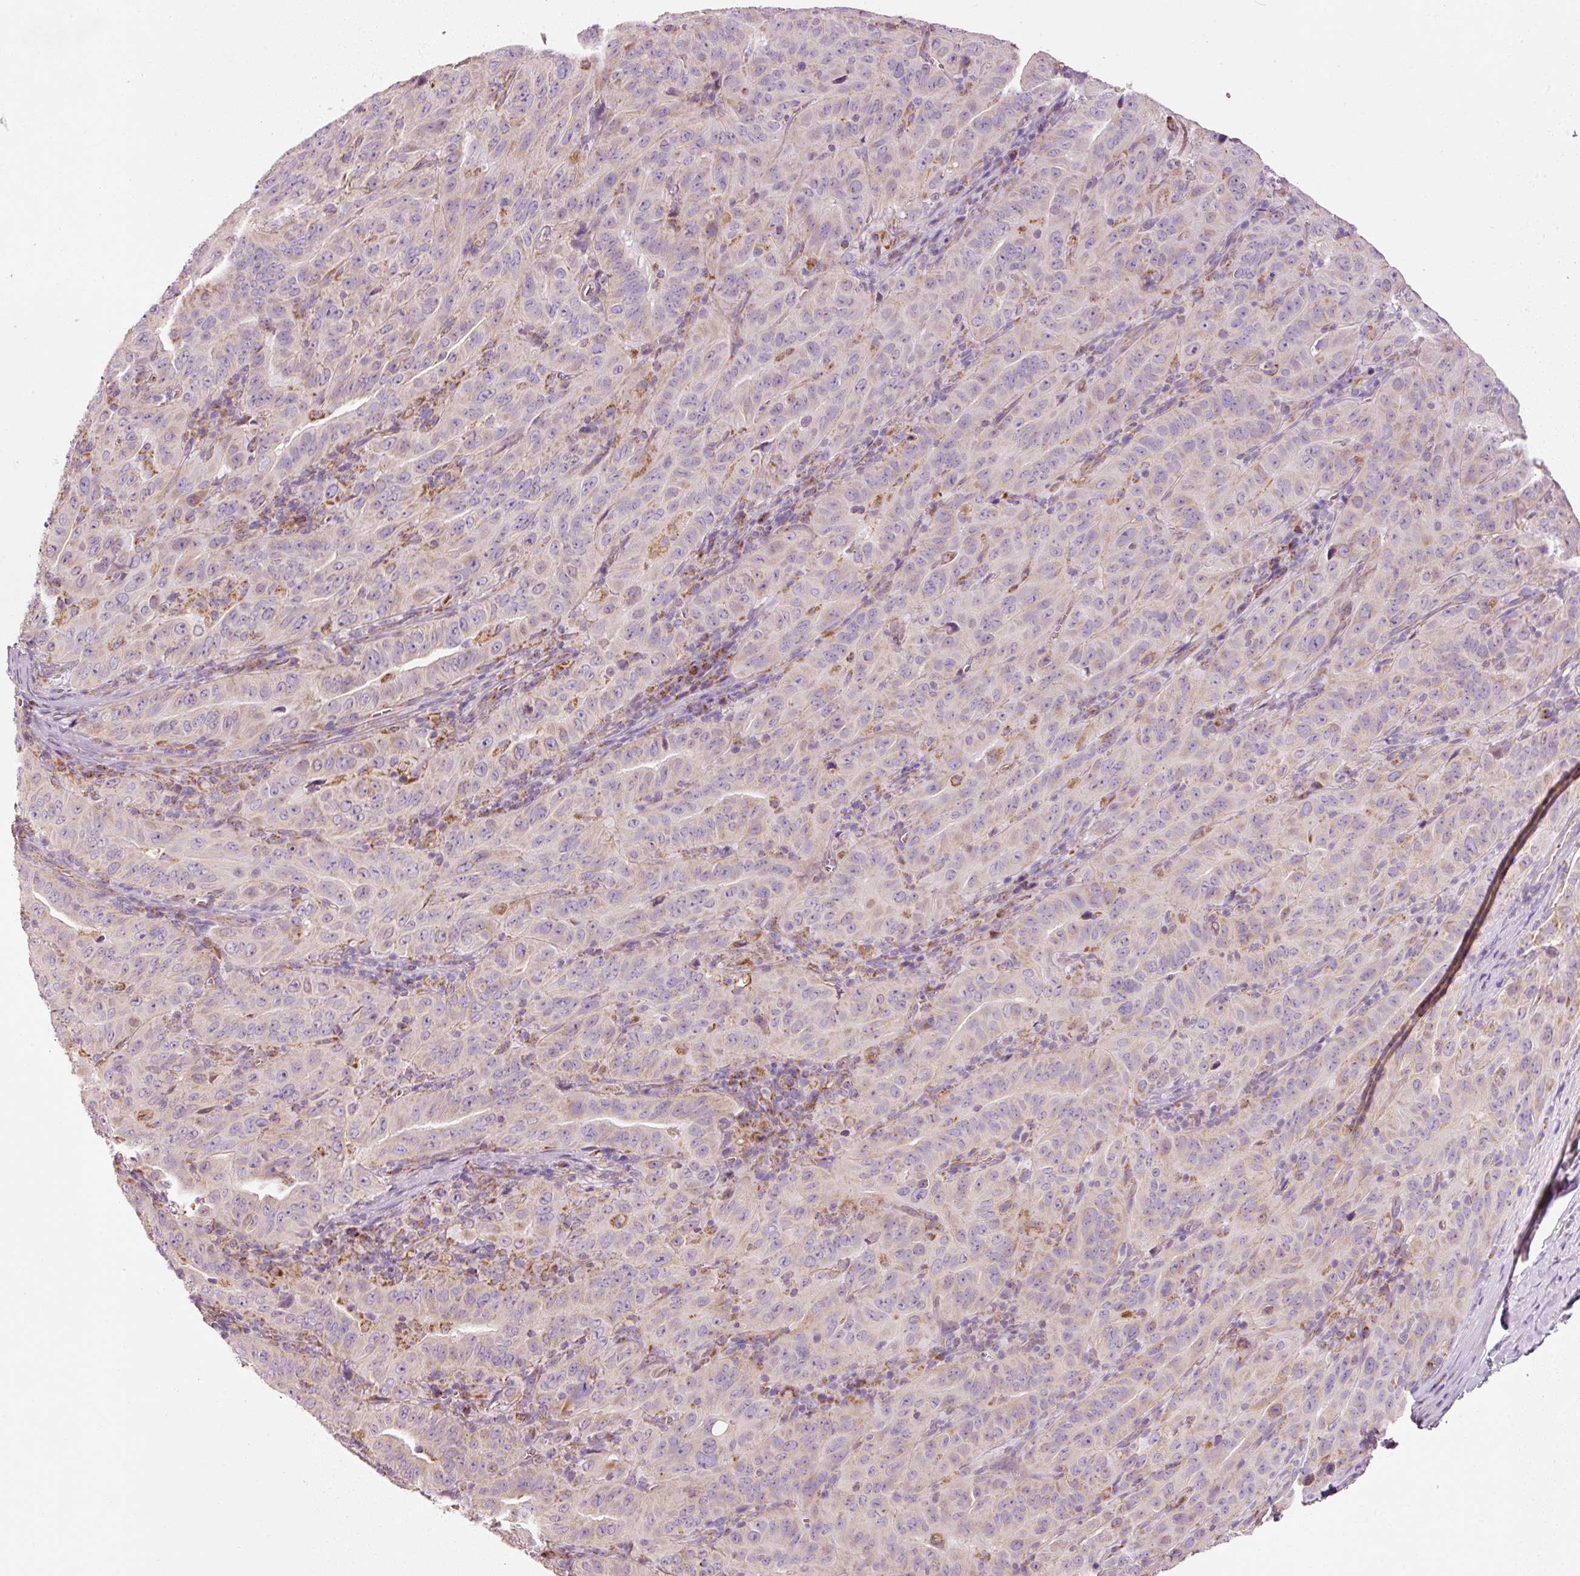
{"staining": {"intensity": "negative", "quantity": "none", "location": "none"}, "tissue": "pancreatic cancer", "cell_type": "Tumor cells", "image_type": "cancer", "snomed": [{"axis": "morphology", "description": "Adenocarcinoma, NOS"}, {"axis": "topography", "description": "Pancreas"}], "caption": "Immunohistochemistry (IHC) of human pancreatic cancer (adenocarcinoma) exhibits no expression in tumor cells.", "gene": "NDUFB4", "patient": {"sex": "male", "age": 63}}